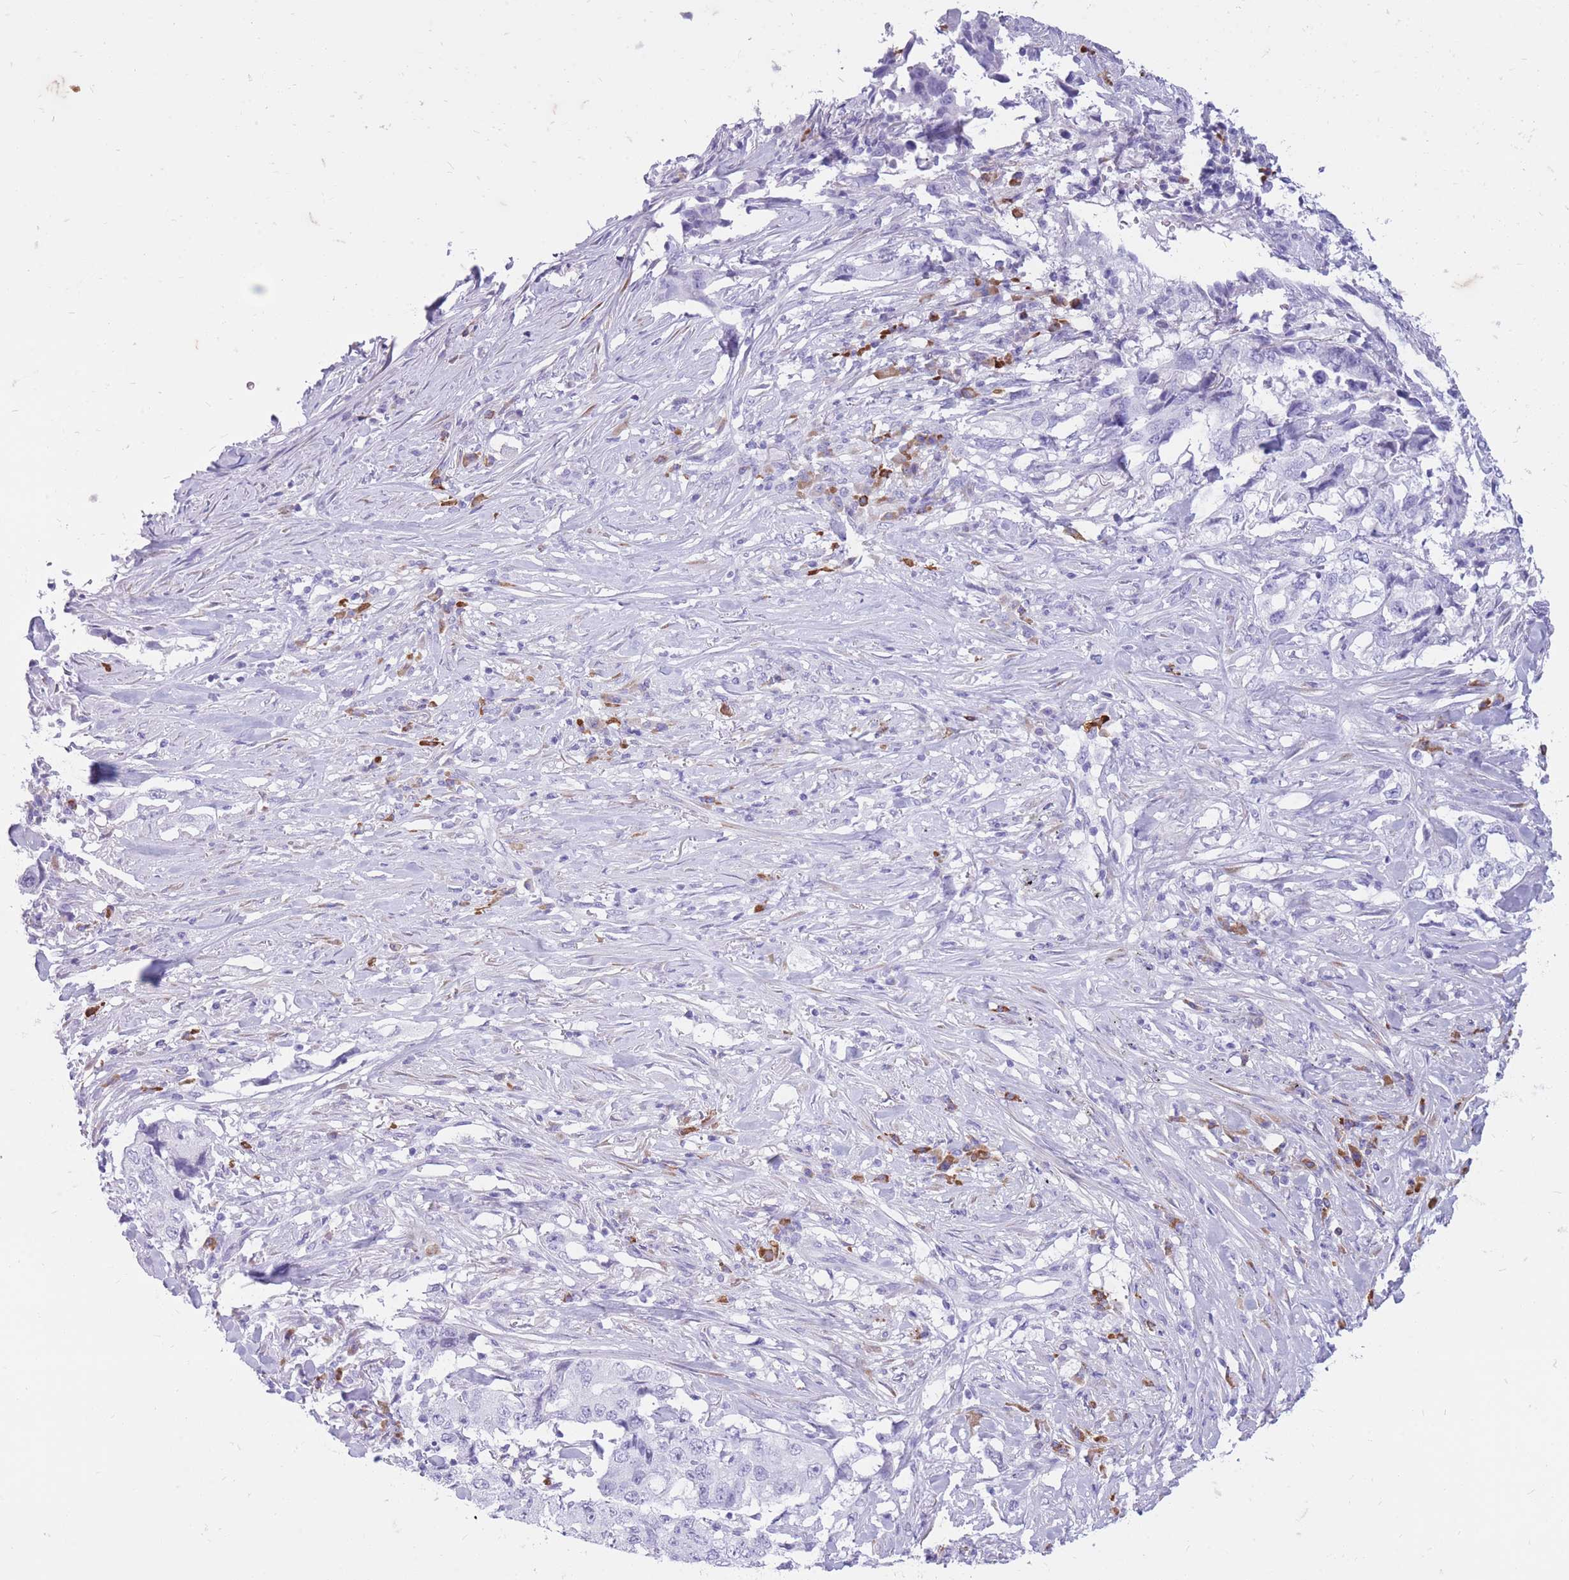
{"staining": {"intensity": "negative", "quantity": "none", "location": "none"}, "tissue": "lung cancer", "cell_type": "Tumor cells", "image_type": "cancer", "snomed": [{"axis": "morphology", "description": "Adenocarcinoma, NOS"}, {"axis": "topography", "description": "Lung"}], "caption": "Histopathology image shows no significant protein positivity in tumor cells of lung cancer. (Brightfield microscopy of DAB (3,3'-diaminobenzidine) immunohistochemistry at high magnification).", "gene": "ZFP37", "patient": {"sex": "female", "age": 51}}